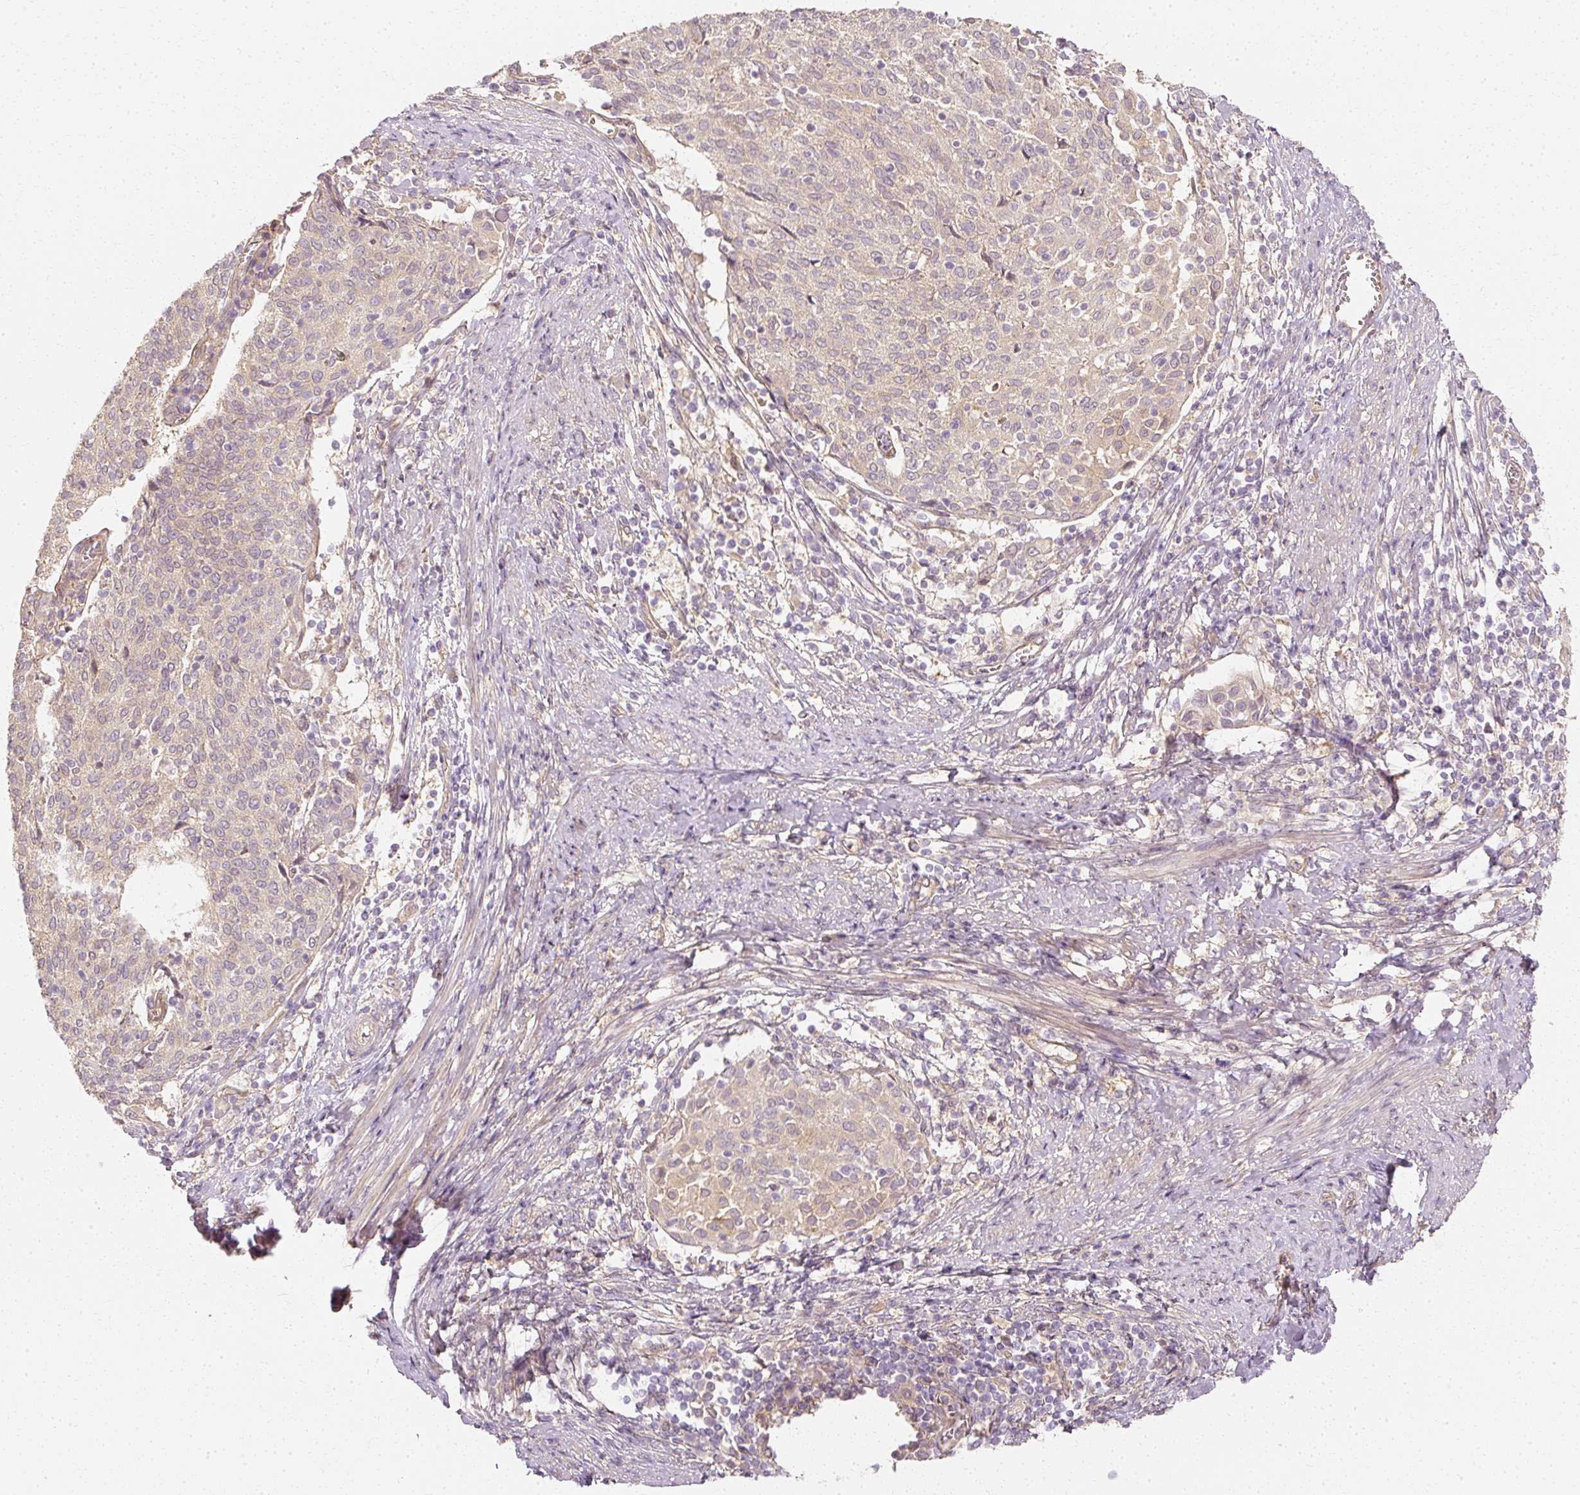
{"staining": {"intensity": "weak", "quantity": "<25%", "location": "cytoplasmic/membranous"}, "tissue": "cervical cancer", "cell_type": "Tumor cells", "image_type": "cancer", "snomed": [{"axis": "morphology", "description": "Squamous cell carcinoma, NOS"}, {"axis": "topography", "description": "Cervix"}], "caption": "An IHC histopathology image of squamous cell carcinoma (cervical) is shown. There is no staining in tumor cells of squamous cell carcinoma (cervical).", "gene": "GNAQ", "patient": {"sex": "female", "age": 52}}